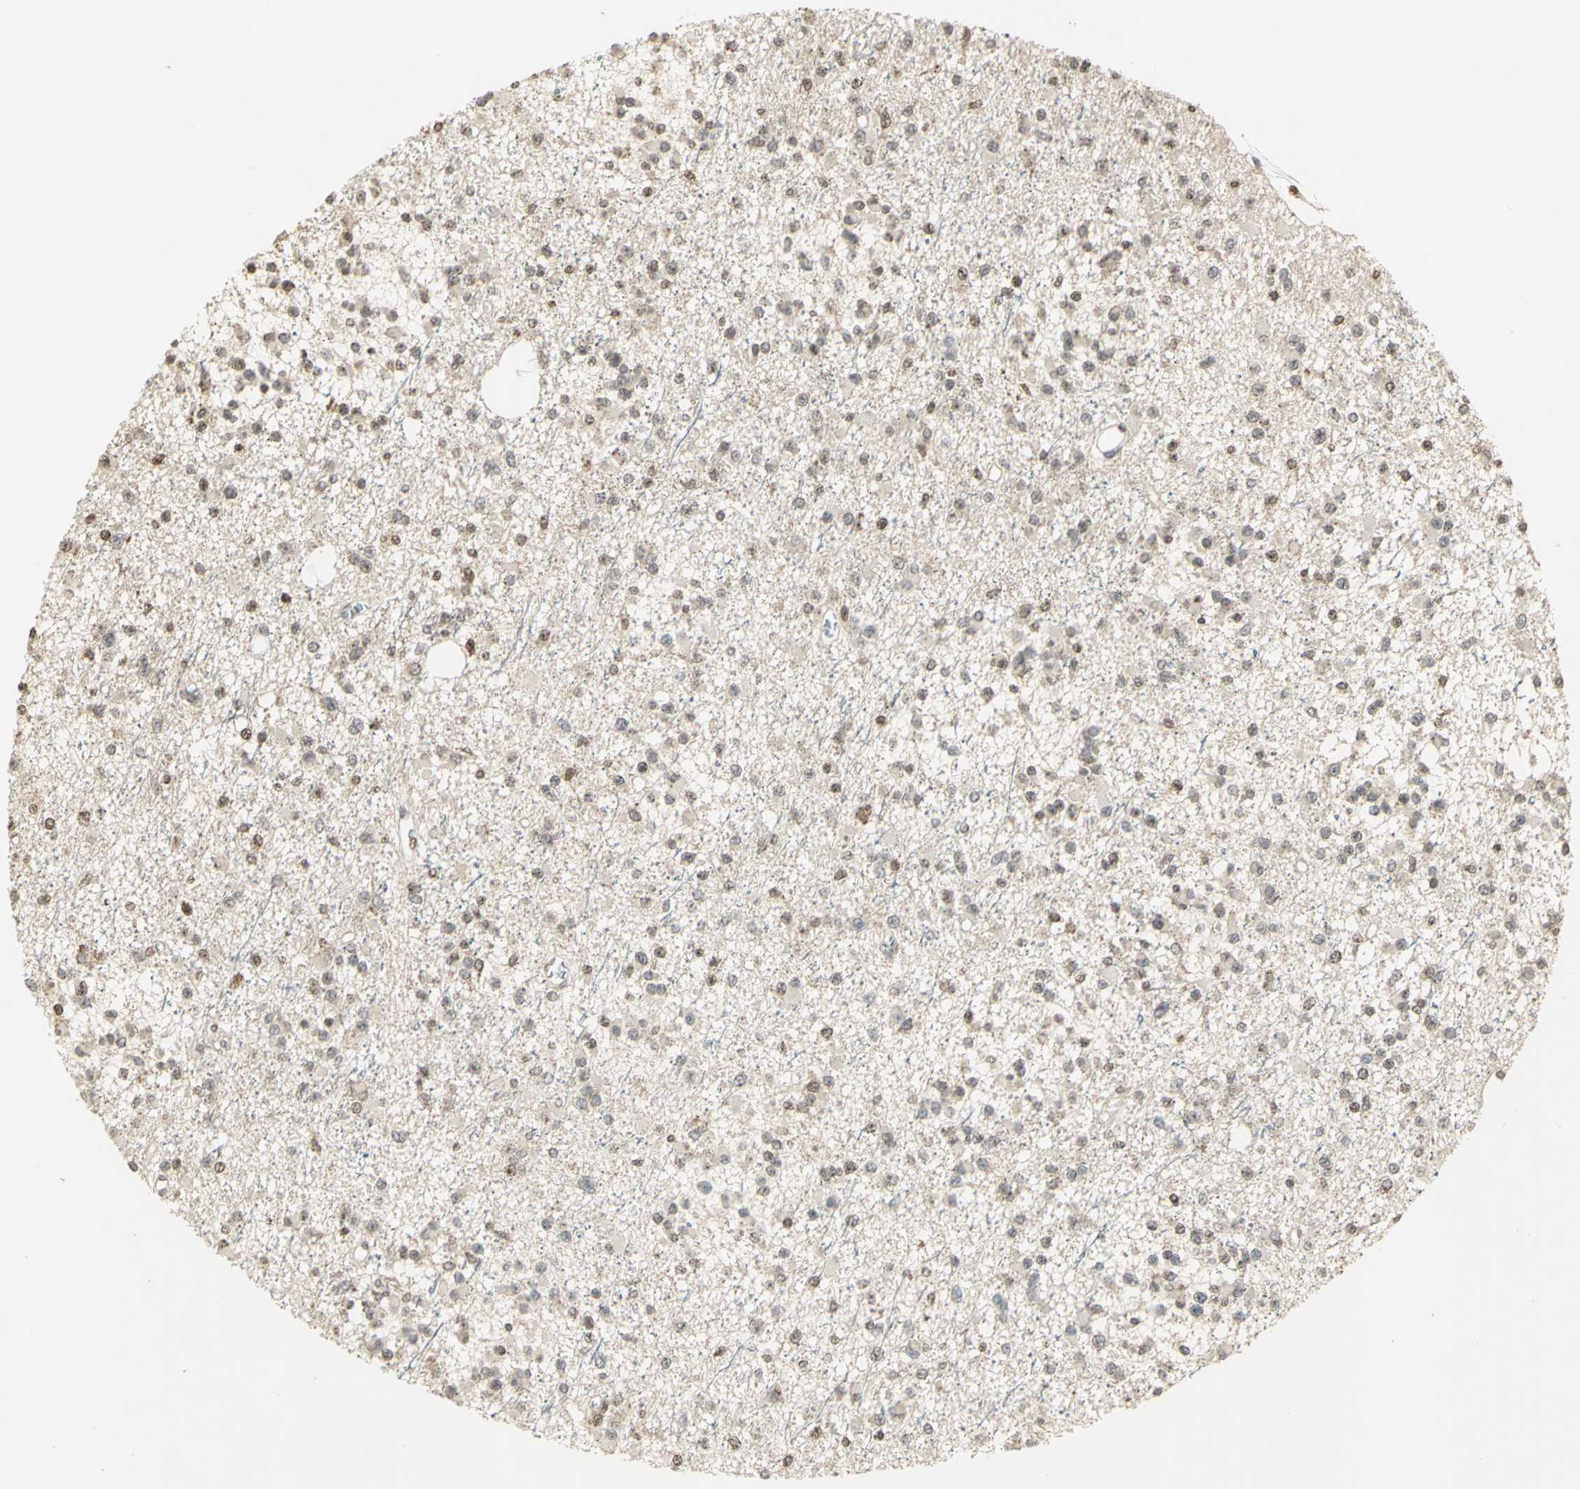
{"staining": {"intensity": "weak", "quantity": "<25%", "location": "cytoplasmic/membranous"}, "tissue": "glioma", "cell_type": "Tumor cells", "image_type": "cancer", "snomed": [{"axis": "morphology", "description": "Glioma, malignant, Low grade"}, {"axis": "topography", "description": "Brain"}], "caption": "IHC of human glioma displays no expression in tumor cells.", "gene": "IL16", "patient": {"sex": "female", "age": 22}}